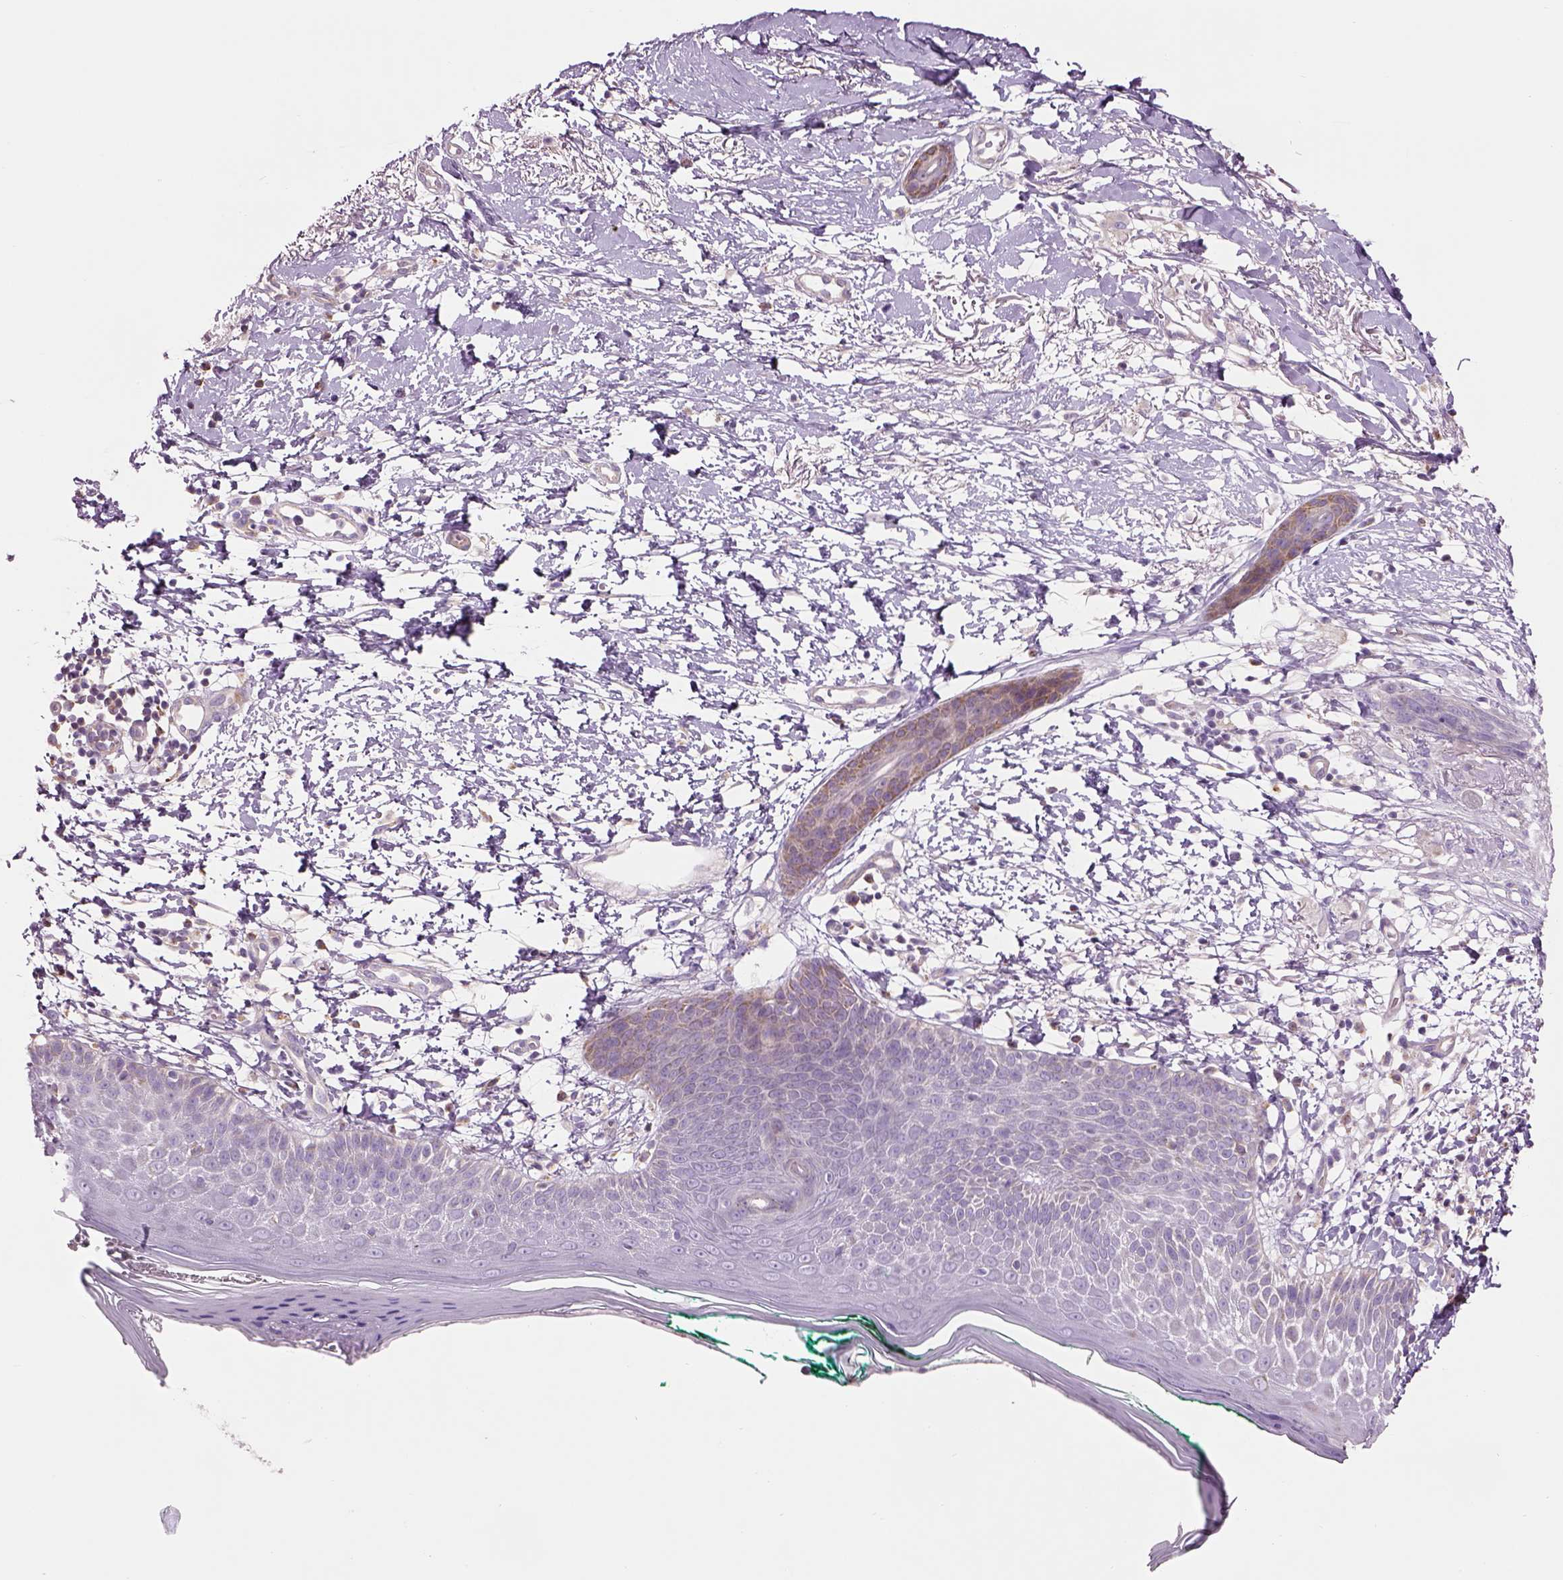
{"staining": {"intensity": "moderate", "quantity": "25%-75%", "location": "cytoplasmic/membranous"}, "tissue": "skin cancer", "cell_type": "Tumor cells", "image_type": "cancer", "snomed": [{"axis": "morphology", "description": "Normal tissue, NOS"}, {"axis": "morphology", "description": "Basal cell carcinoma"}, {"axis": "topography", "description": "Skin"}], "caption": "High-magnification brightfield microscopy of basal cell carcinoma (skin) stained with DAB (3,3'-diaminobenzidine) (brown) and counterstained with hematoxylin (blue). tumor cells exhibit moderate cytoplasmic/membranous expression is seen in about25%-75% of cells. (DAB IHC, brown staining for protein, blue staining for nuclei).", "gene": "IFT52", "patient": {"sex": "male", "age": 84}}